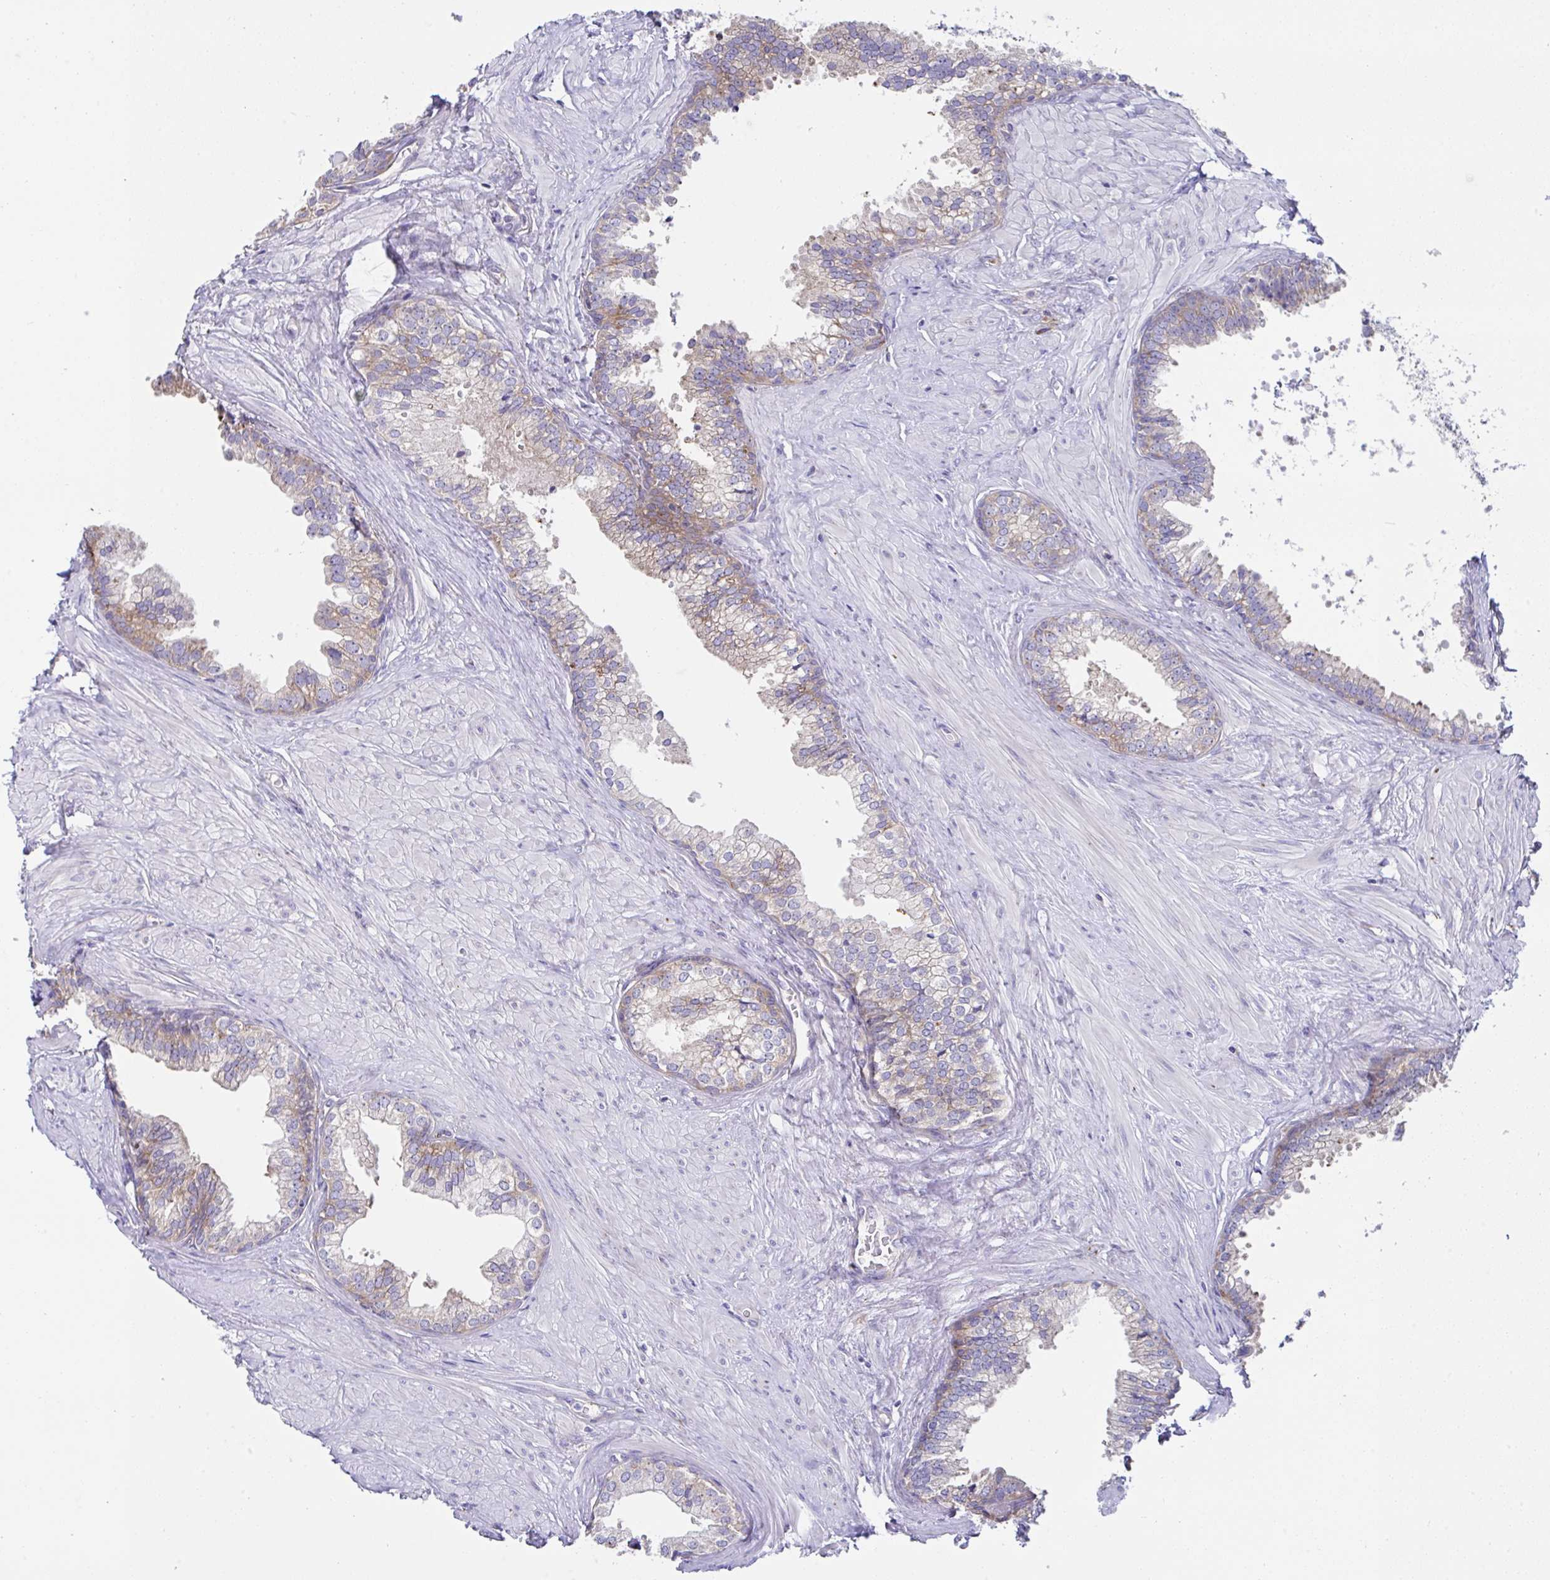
{"staining": {"intensity": "moderate", "quantity": "25%-75%", "location": "cytoplasmic/membranous"}, "tissue": "prostate", "cell_type": "Glandular cells", "image_type": "normal", "snomed": [{"axis": "morphology", "description": "Normal tissue, NOS"}, {"axis": "topography", "description": "Prostate"}, {"axis": "topography", "description": "Peripheral nerve tissue"}], "caption": "This photomicrograph demonstrates immunohistochemistry staining of normal prostate, with medium moderate cytoplasmic/membranous positivity in about 25%-75% of glandular cells.", "gene": "FAU", "patient": {"sex": "male", "age": 55}}